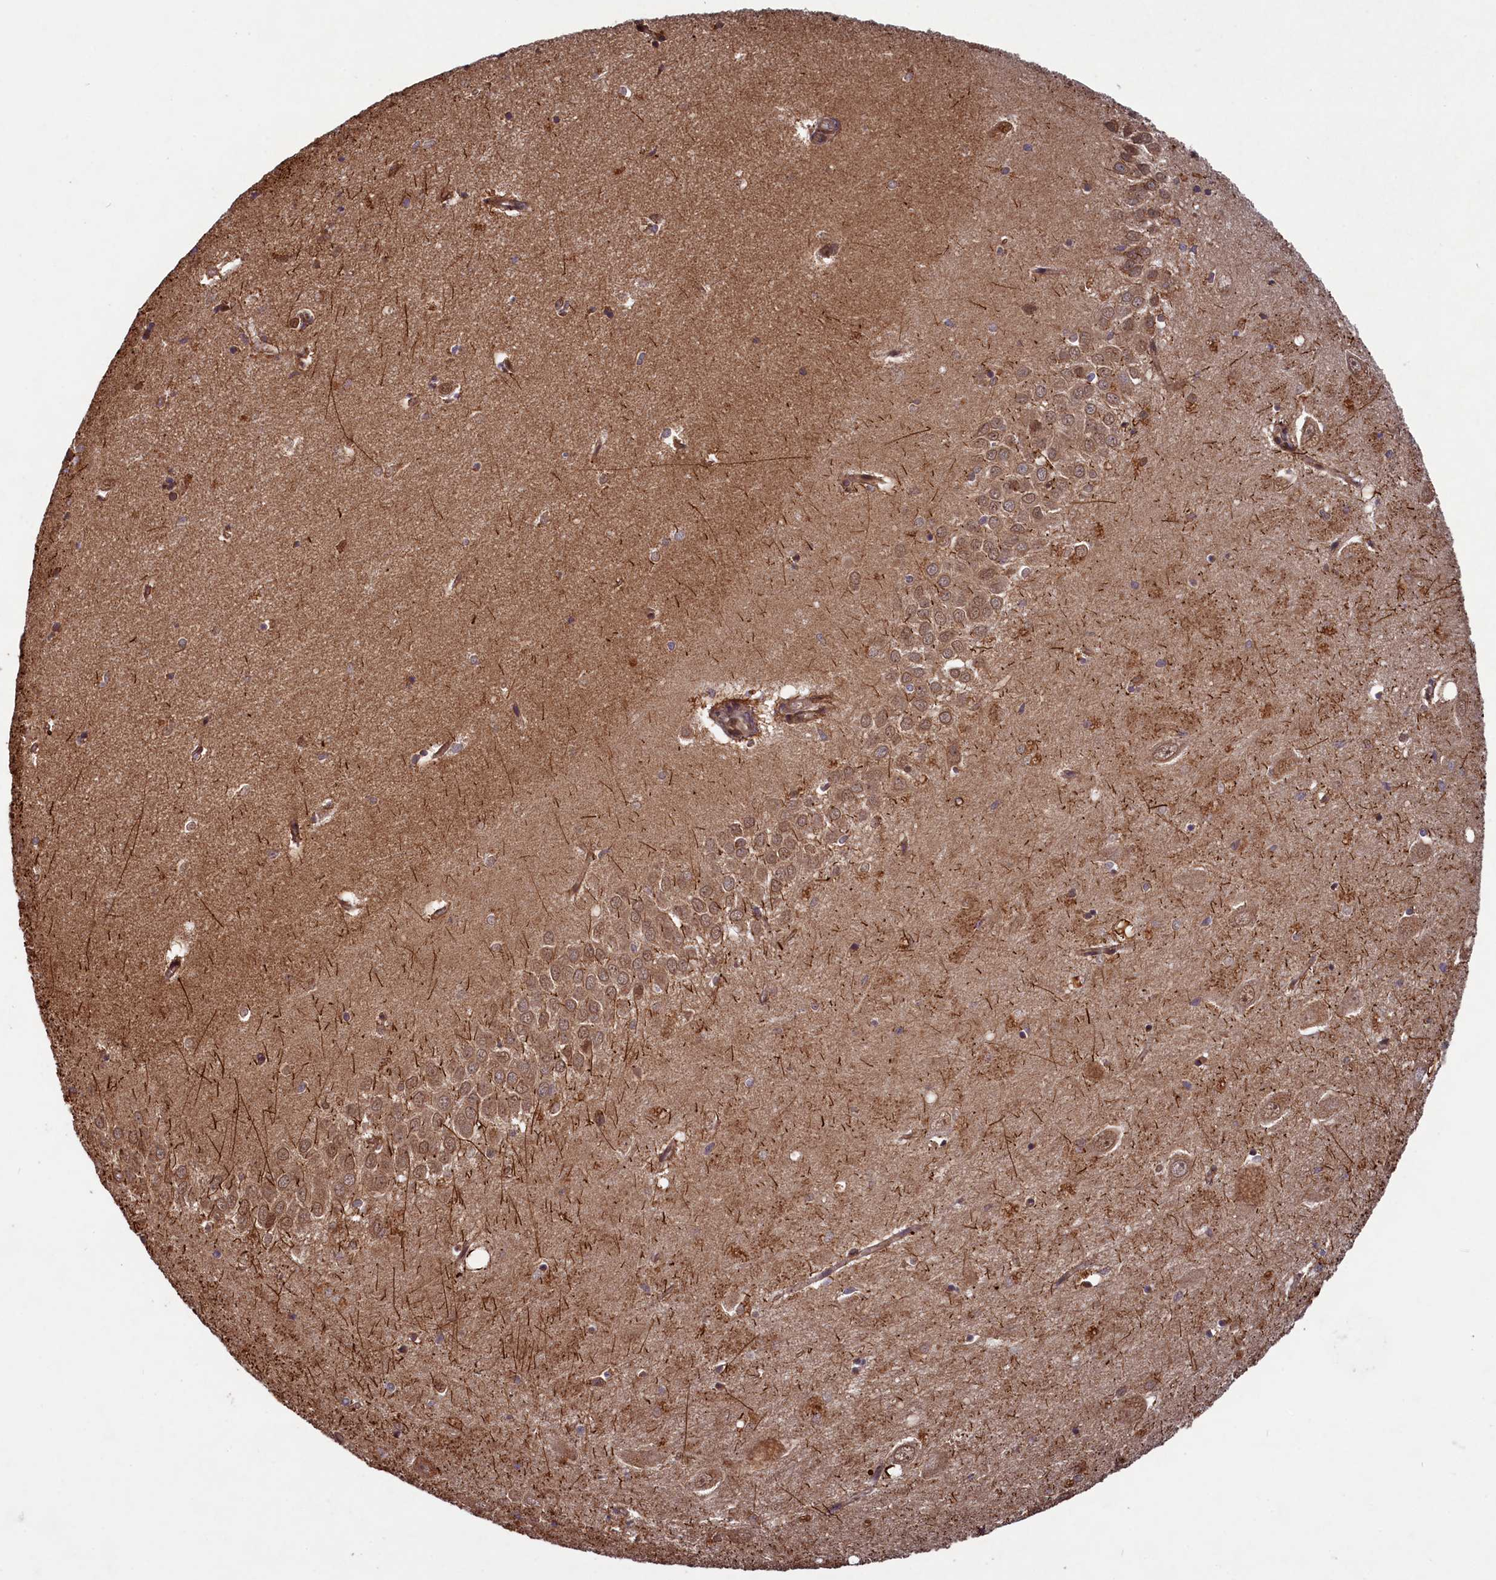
{"staining": {"intensity": "moderate", "quantity": "25%-75%", "location": "cytoplasmic/membranous"}, "tissue": "hippocampus", "cell_type": "Glial cells", "image_type": "normal", "snomed": [{"axis": "morphology", "description": "Normal tissue, NOS"}, {"axis": "topography", "description": "Hippocampus"}], "caption": "Immunohistochemical staining of normal hippocampus displays moderate cytoplasmic/membranous protein expression in about 25%-75% of glial cells.", "gene": "NAE1", "patient": {"sex": "female", "age": 64}}